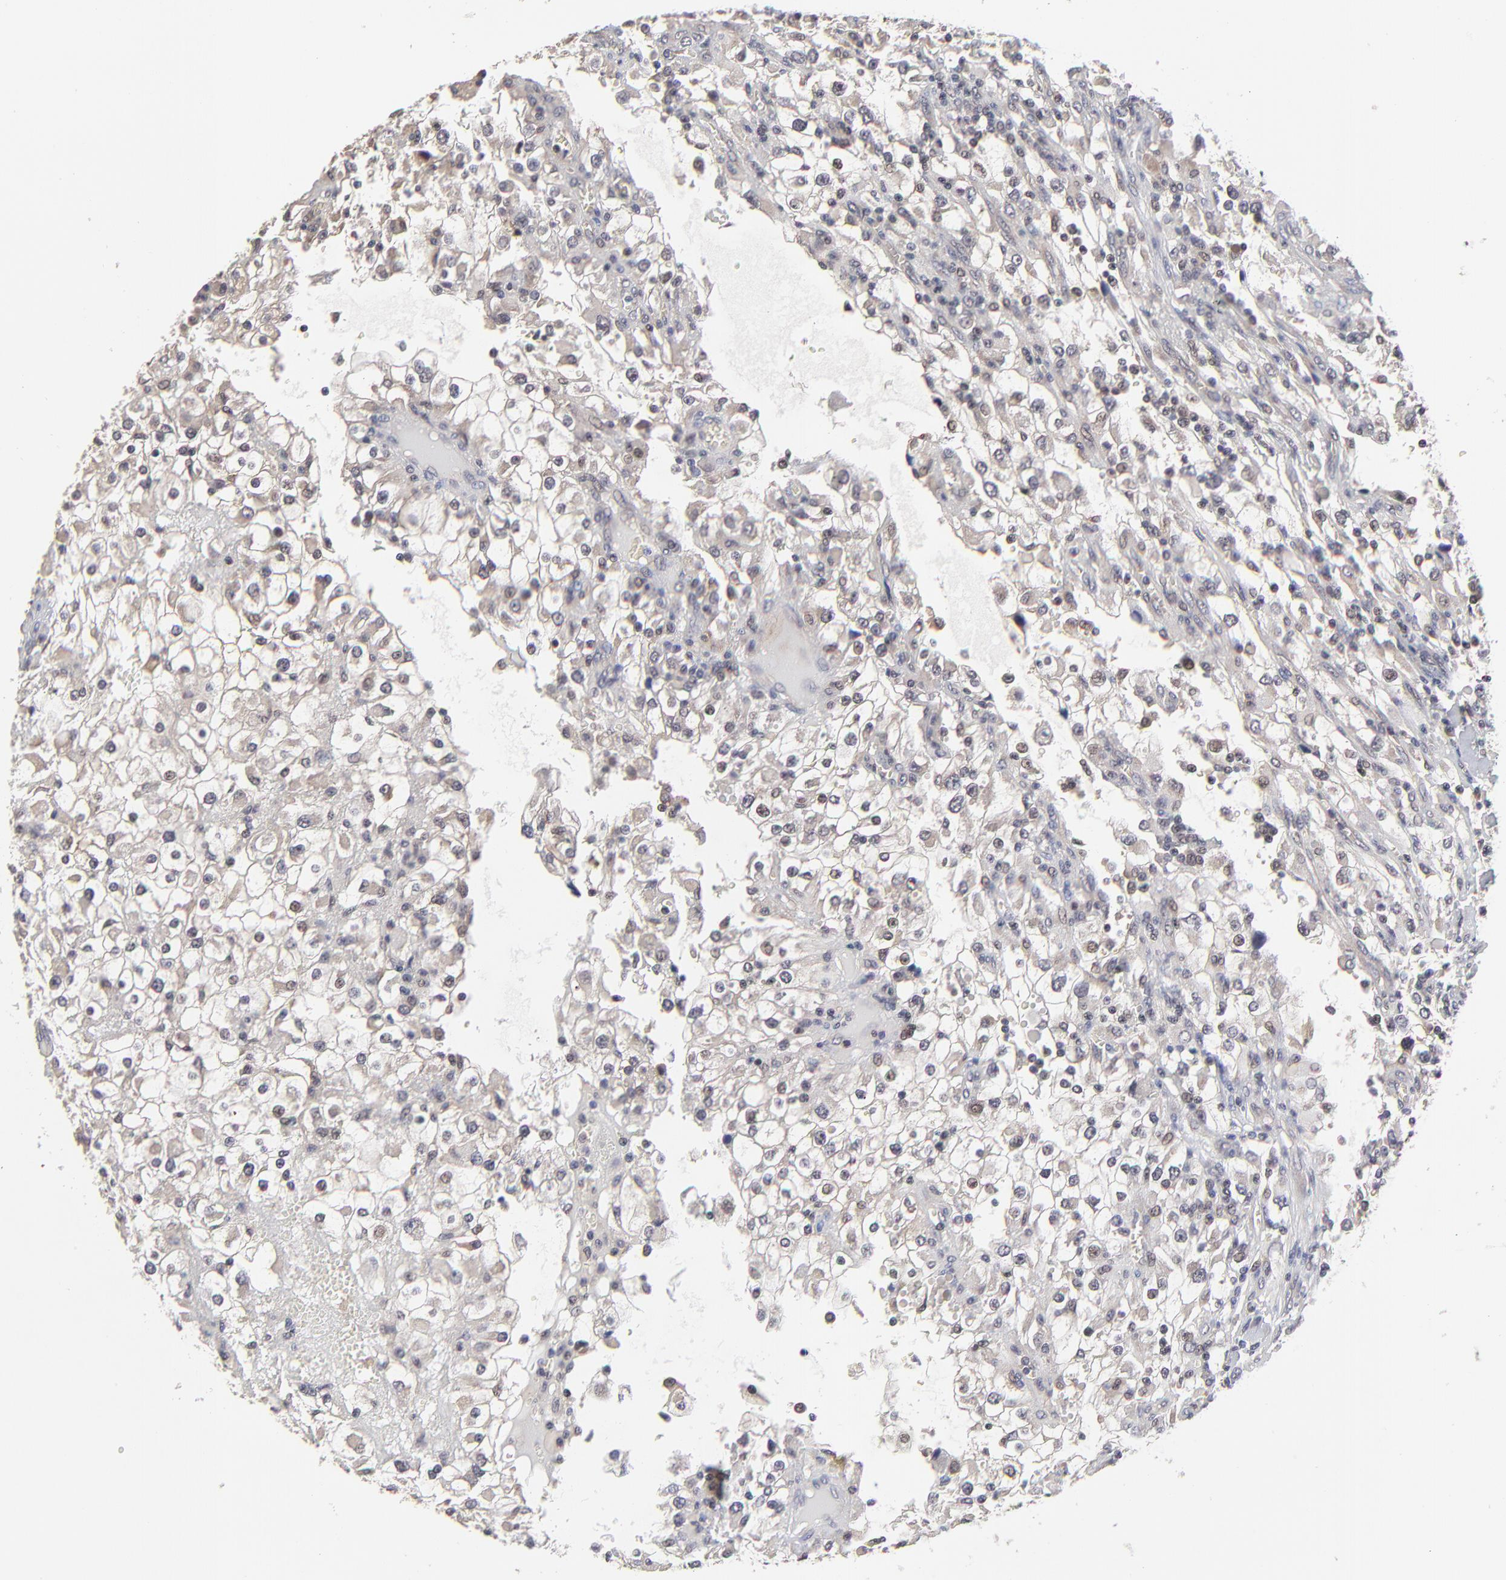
{"staining": {"intensity": "negative", "quantity": "none", "location": "none"}, "tissue": "renal cancer", "cell_type": "Tumor cells", "image_type": "cancer", "snomed": [{"axis": "morphology", "description": "Adenocarcinoma, NOS"}, {"axis": "topography", "description": "Kidney"}], "caption": "Tumor cells are negative for protein expression in human renal adenocarcinoma.", "gene": "FRMD8", "patient": {"sex": "female", "age": 52}}